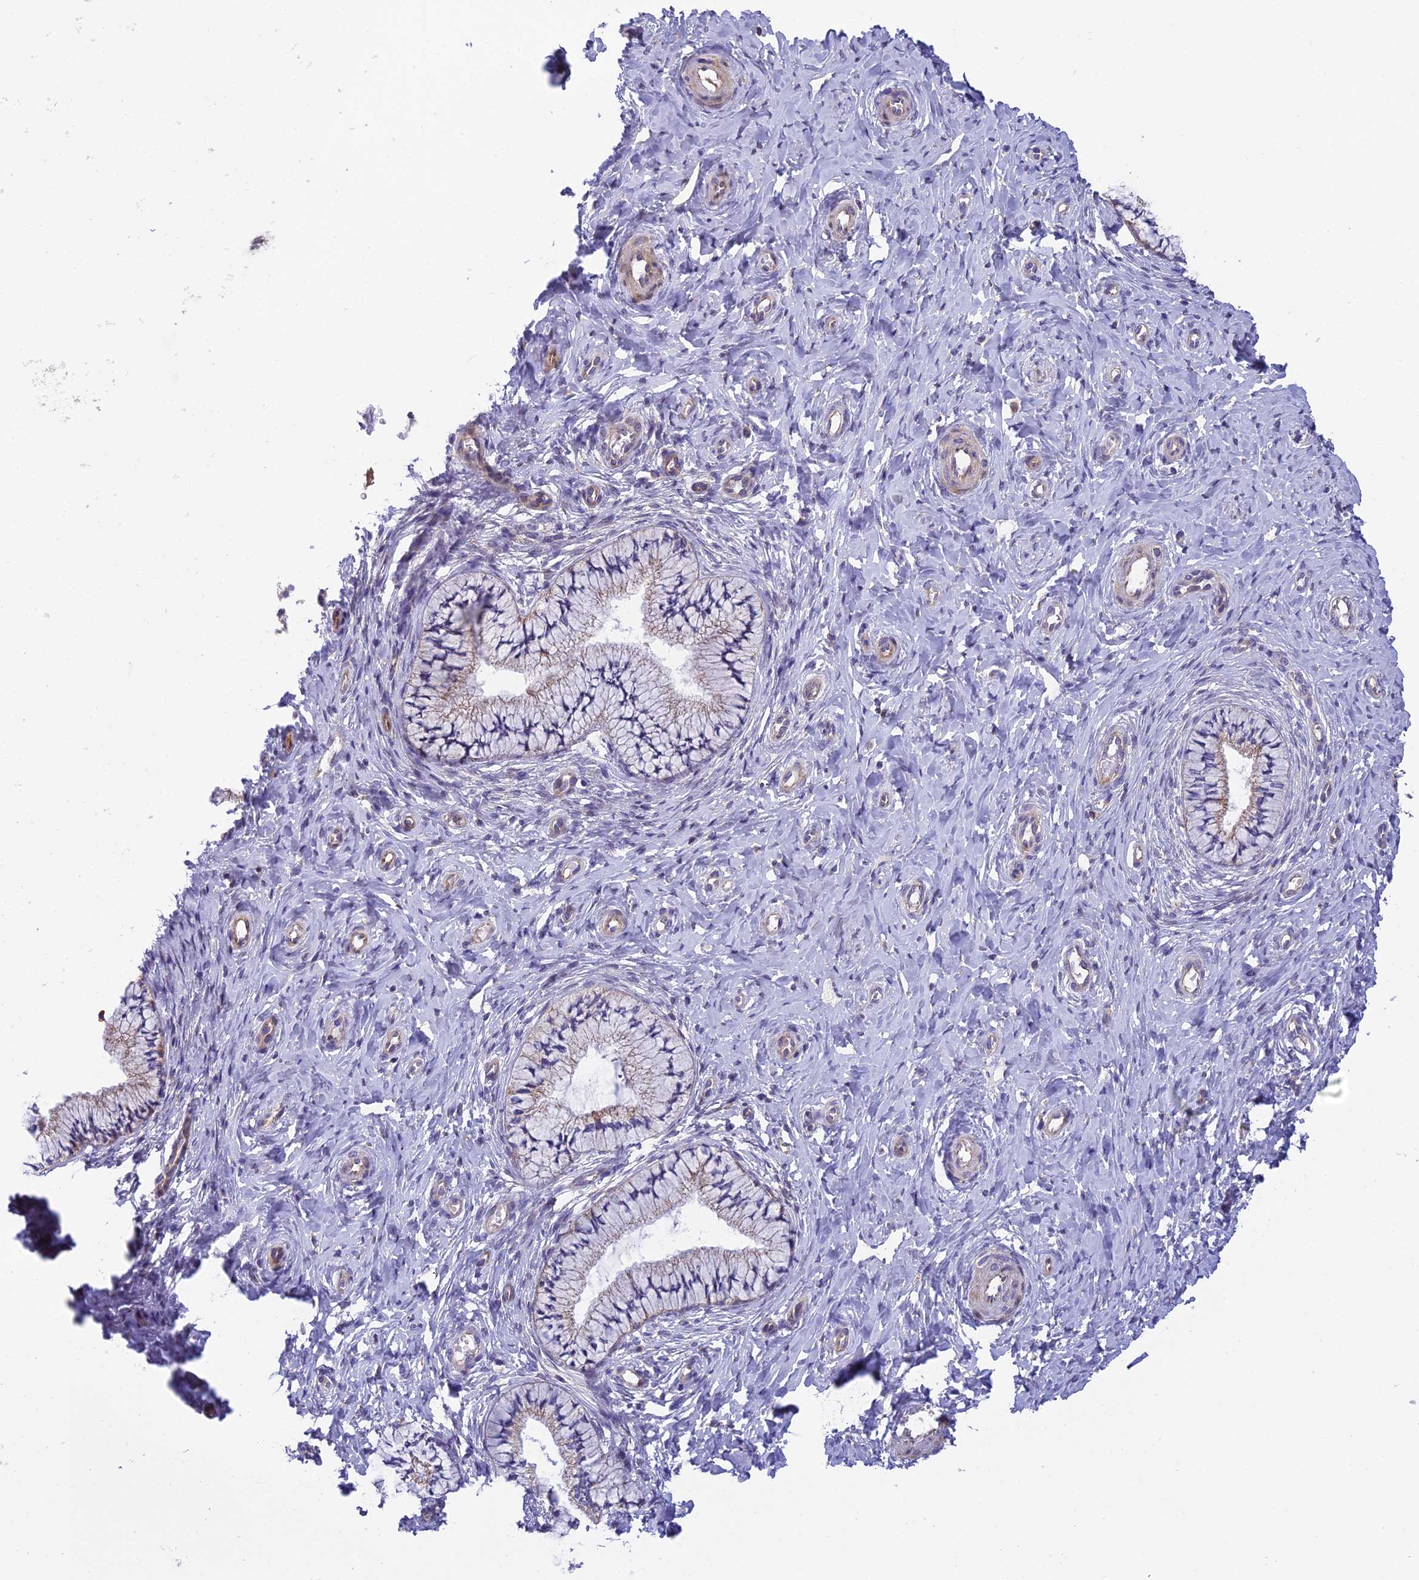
{"staining": {"intensity": "moderate", "quantity": "25%-75%", "location": "cytoplasmic/membranous"}, "tissue": "cervix", "cell_type": "Glandular cells", "image_type": "normal", "snomed": [{"axis": "morphology", "description": "Normal tissue, NOS"}, {"axis": "topography", "description": "Cervix"}], "caption": "High-magnification brightfield microscopy of benign cervix stained with DAB (brown) and counterstained with hematoxylin (blue). glandular cells exhibit moderate cytoplasmic/membranous staining is identified in approximately25%-75% of cells.", "gene": "CLCN7", "patient": {"sex": "female", "age": 36}}